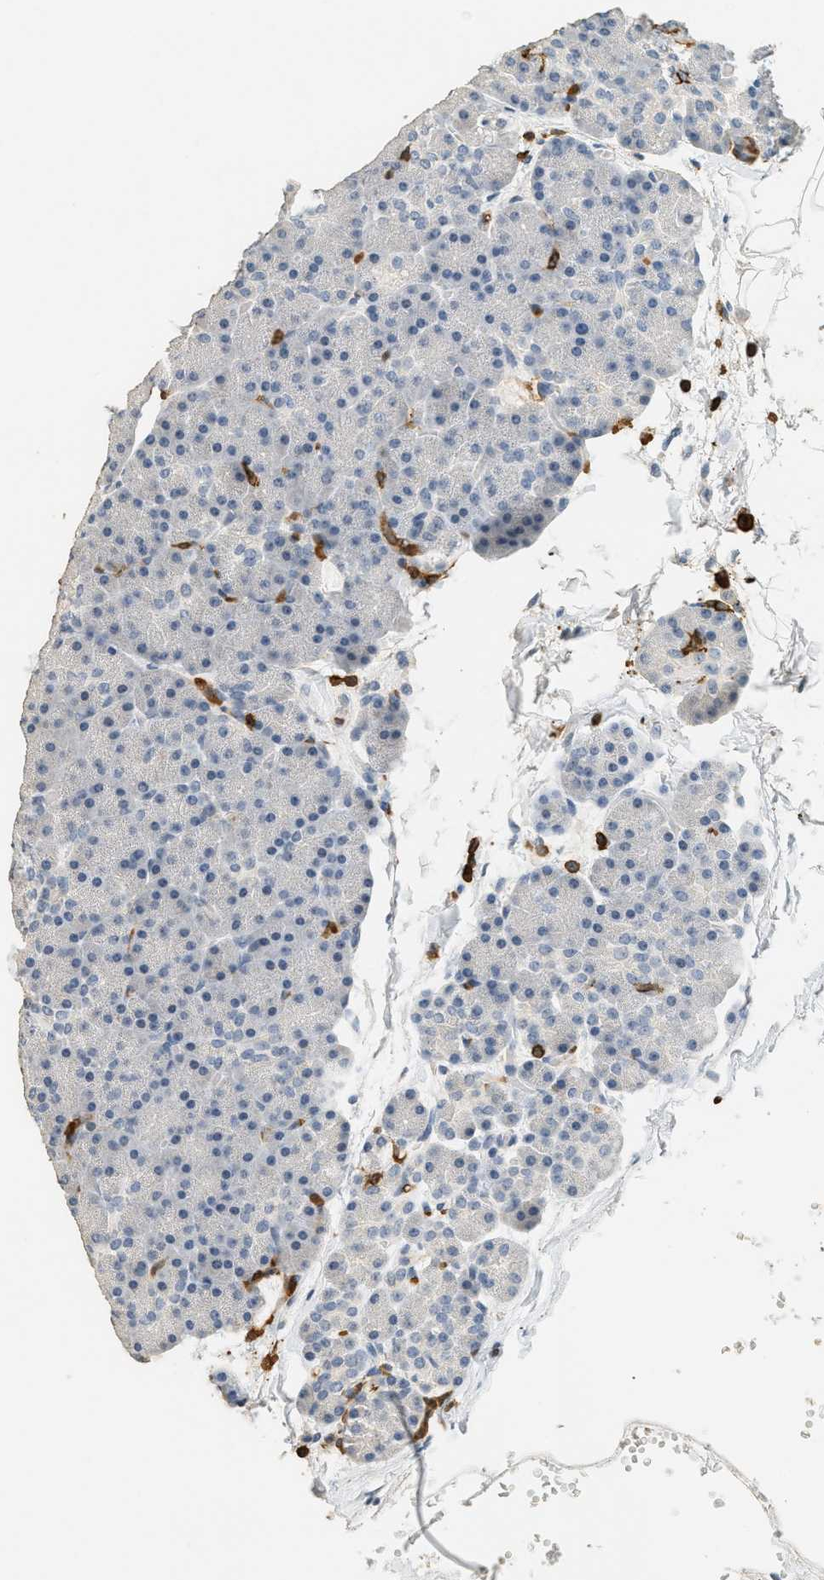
{"staining": {"intensity": "negative", "quantity": "none", "location": "none"}, "tissue": "pancreas", "cell_type": "Exocrine glandular cells", "image_type": "normal", "snomed": [{"axis": "morphology", "description": "Normal tissue, NOS"}, {"axis": "topography", "description": "Pancreas"}], "caption": "Immunohistochemistry photomicrograph of normal pancreas: human pancreas stained with DAB reveals no significant protein expression in exocrine glandular cells. (DAB immunohistochemistry, high magnification).", "gene": "LSP1", "patient": {"sex": "female", "age": 35}}